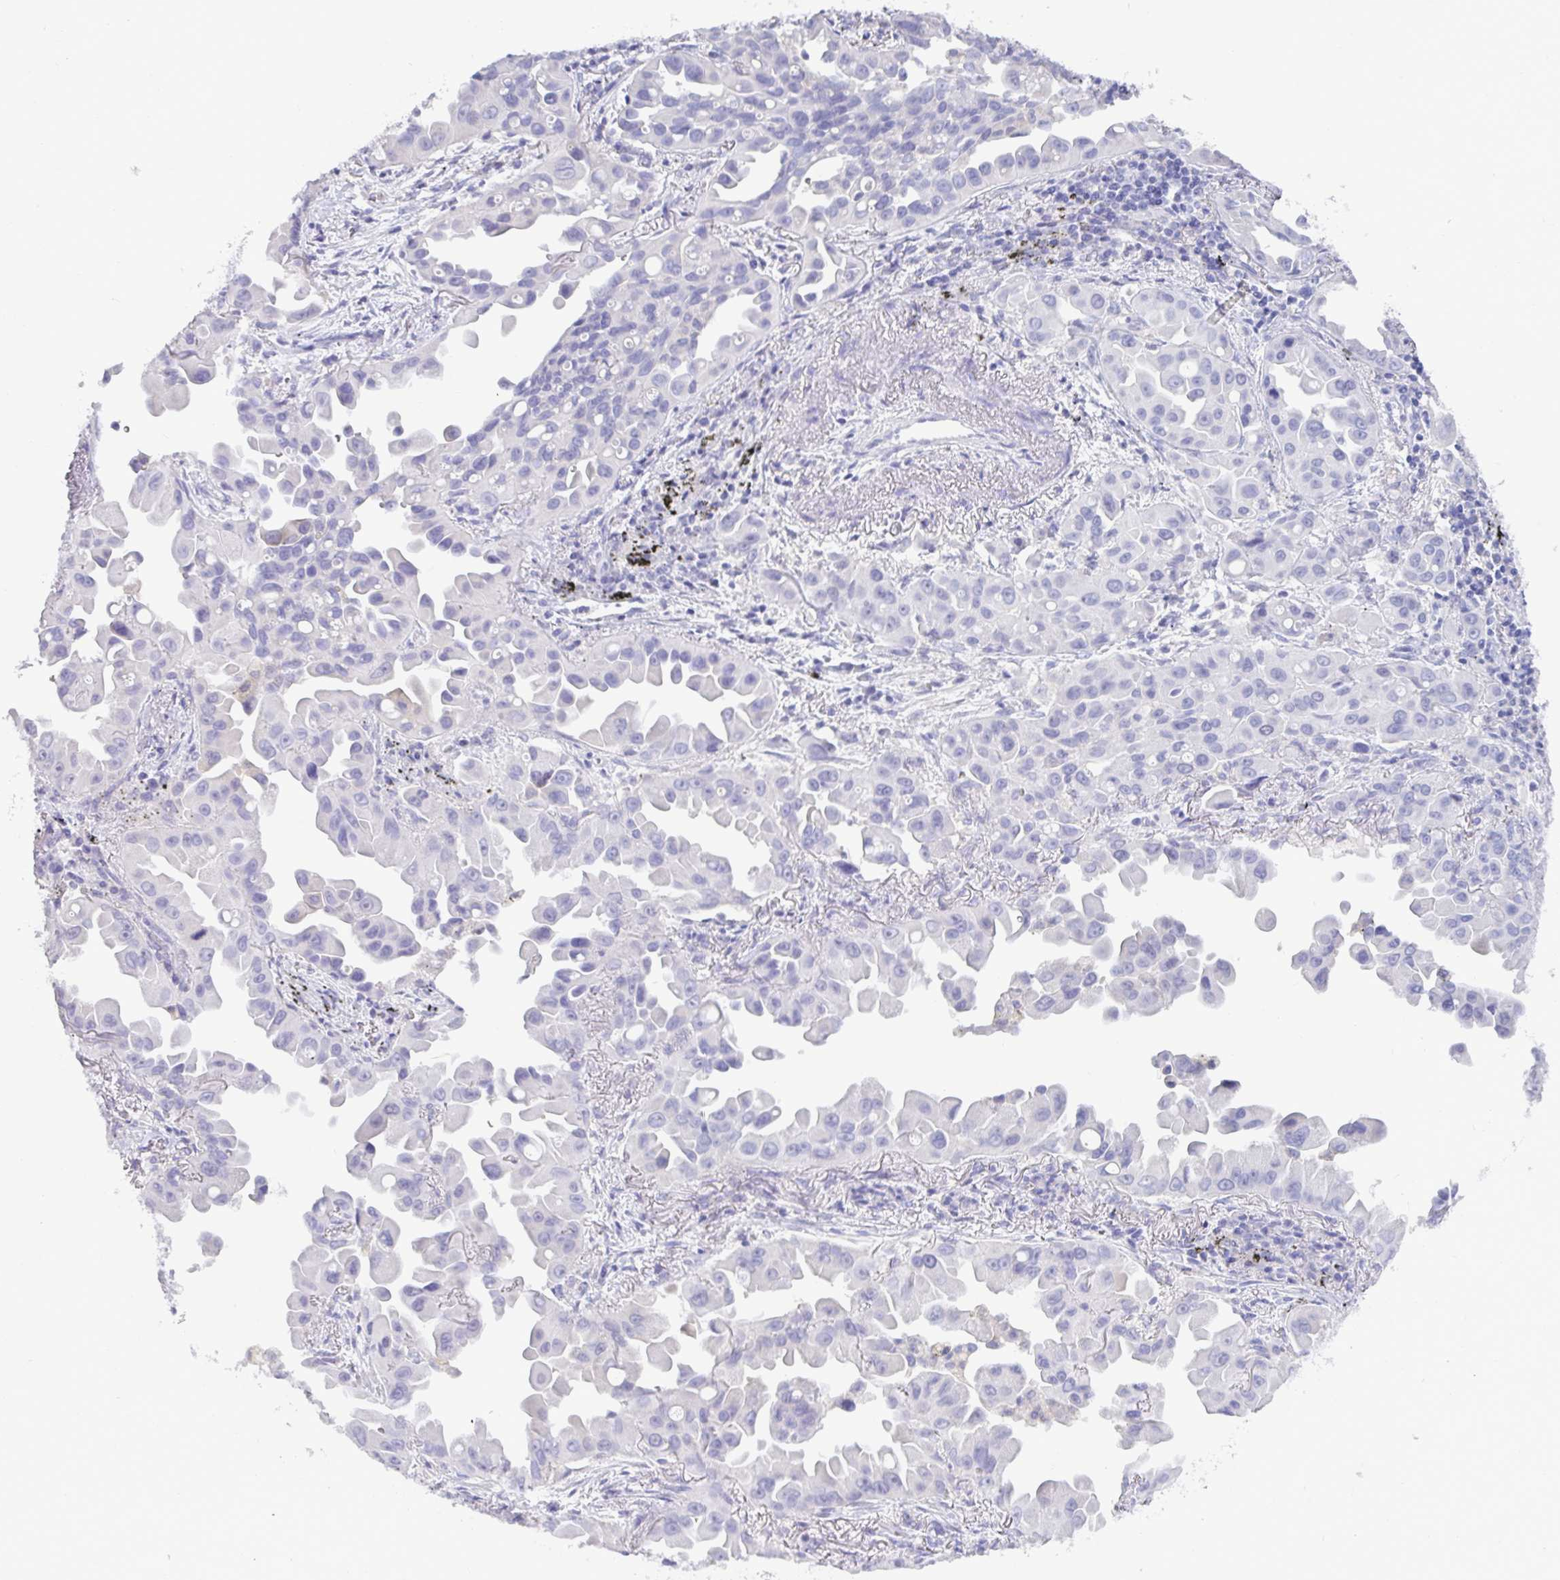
{"staining": {"intensity": "negative", "quantity": "none", "location": "none"}, "tissue": "lung cancer", "cell_type": "Tumor cells", "image_type": "cancer", "snomed": [{"axis": "morphology", "description": "Adenocarcinoma, NOS"}, {"axis": "topography", "description": "Lung"}], "caption": "Tumor cells show no significant protein expression in adenocarcinoma (lung).", "gene": "TMEM241", "patient": {"sex": "male", "age": 68}}